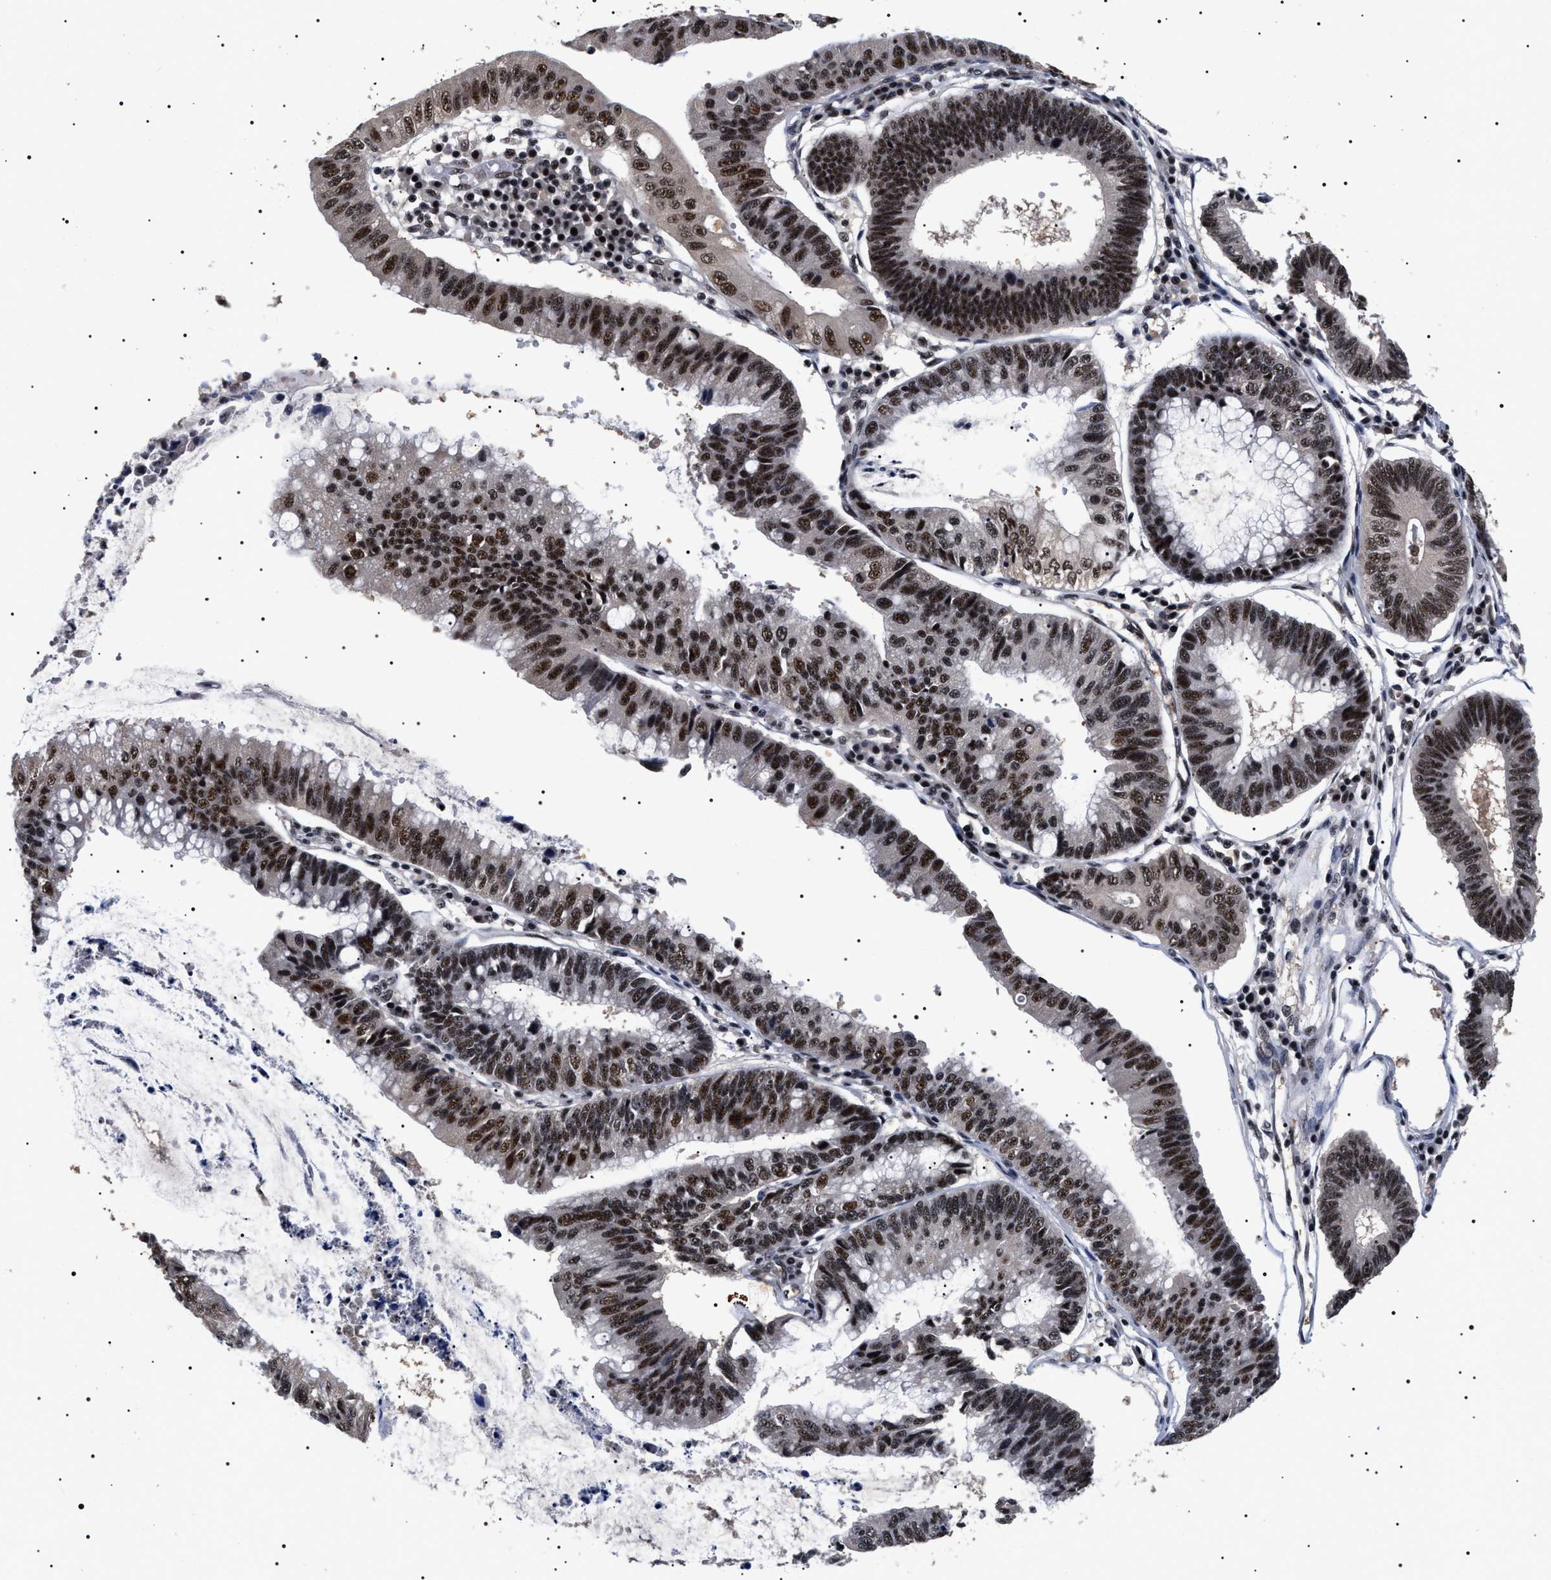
{"staining": {"intensity": "strong", "quantity": ">75%", "location": "nuclear"}, "tissue": "stomach cancer", "cell_type": "Tumor cells", "image_type": "cancer", "snomed": [{"axis": "morphology", "description": "Adenocarcinoma, NOS"}, {"axis": "topography", "description": "Stomach"}], "caption": "A high amount of strong nuclear staining is present in approximately >75% of tumor cells in stomach cancer (adenocarcinoma) tissue.", "gene": "CAAP1", "patient": {"sex": "male", "age": 59}}